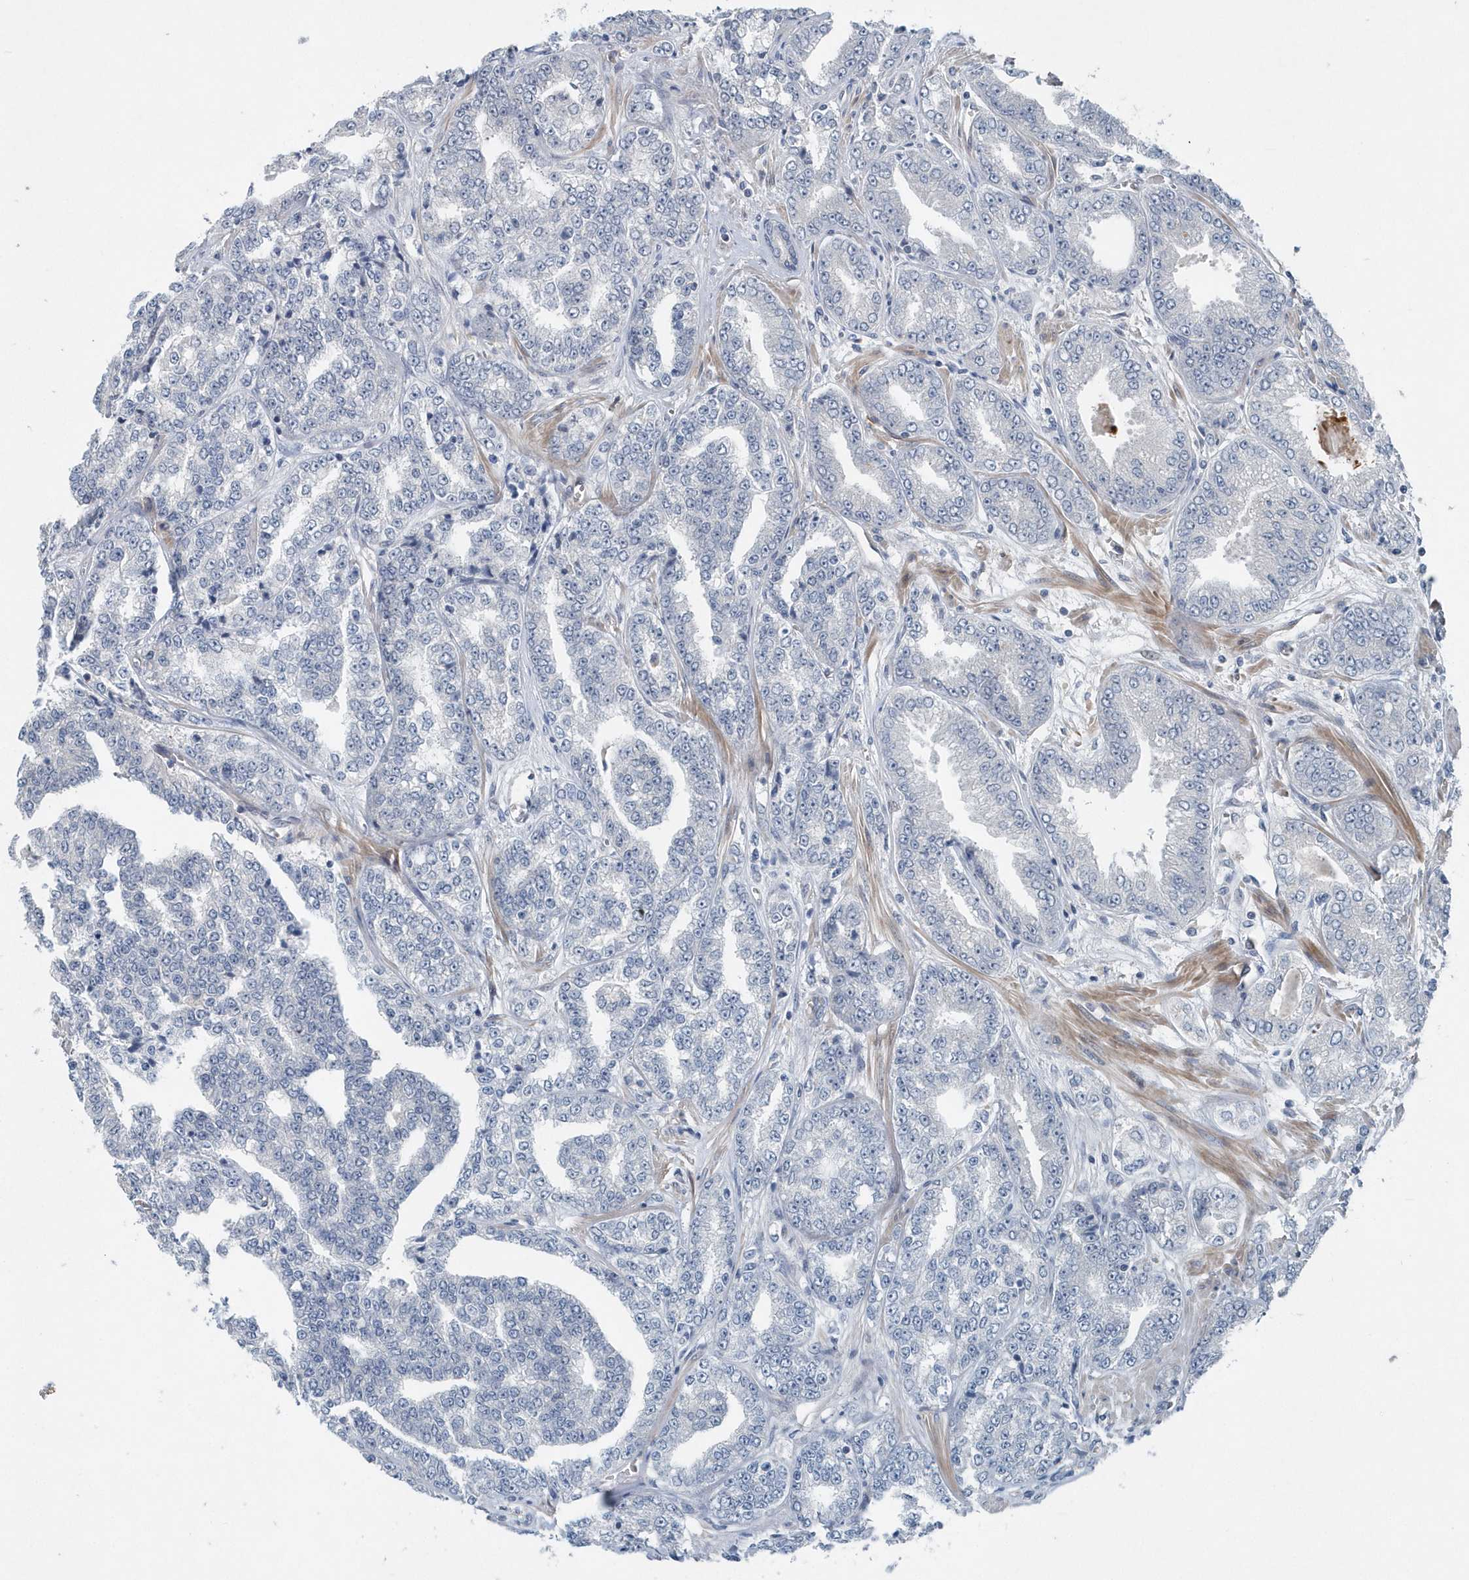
{"staining": {"intensity": "negative", "quantity": "none", "location": "none"}, "tissue": "prostate cancer", "cell_type": "Tumor cells", "image_type": "cancer", "snomed": [{"axis": "morphology", "description": "Adenocarcinoma, High grade"}, {"axis": "topography", "description": "Prostate"}], "caption": "Human prostate cancer (high-grade adenocarcinoma) stained for a protein using immunohistochemistry (IHC) demonstrates no positivity in tumor cells.", "gene": "MCC", "patient": {"sex": "male", "age": 71}}